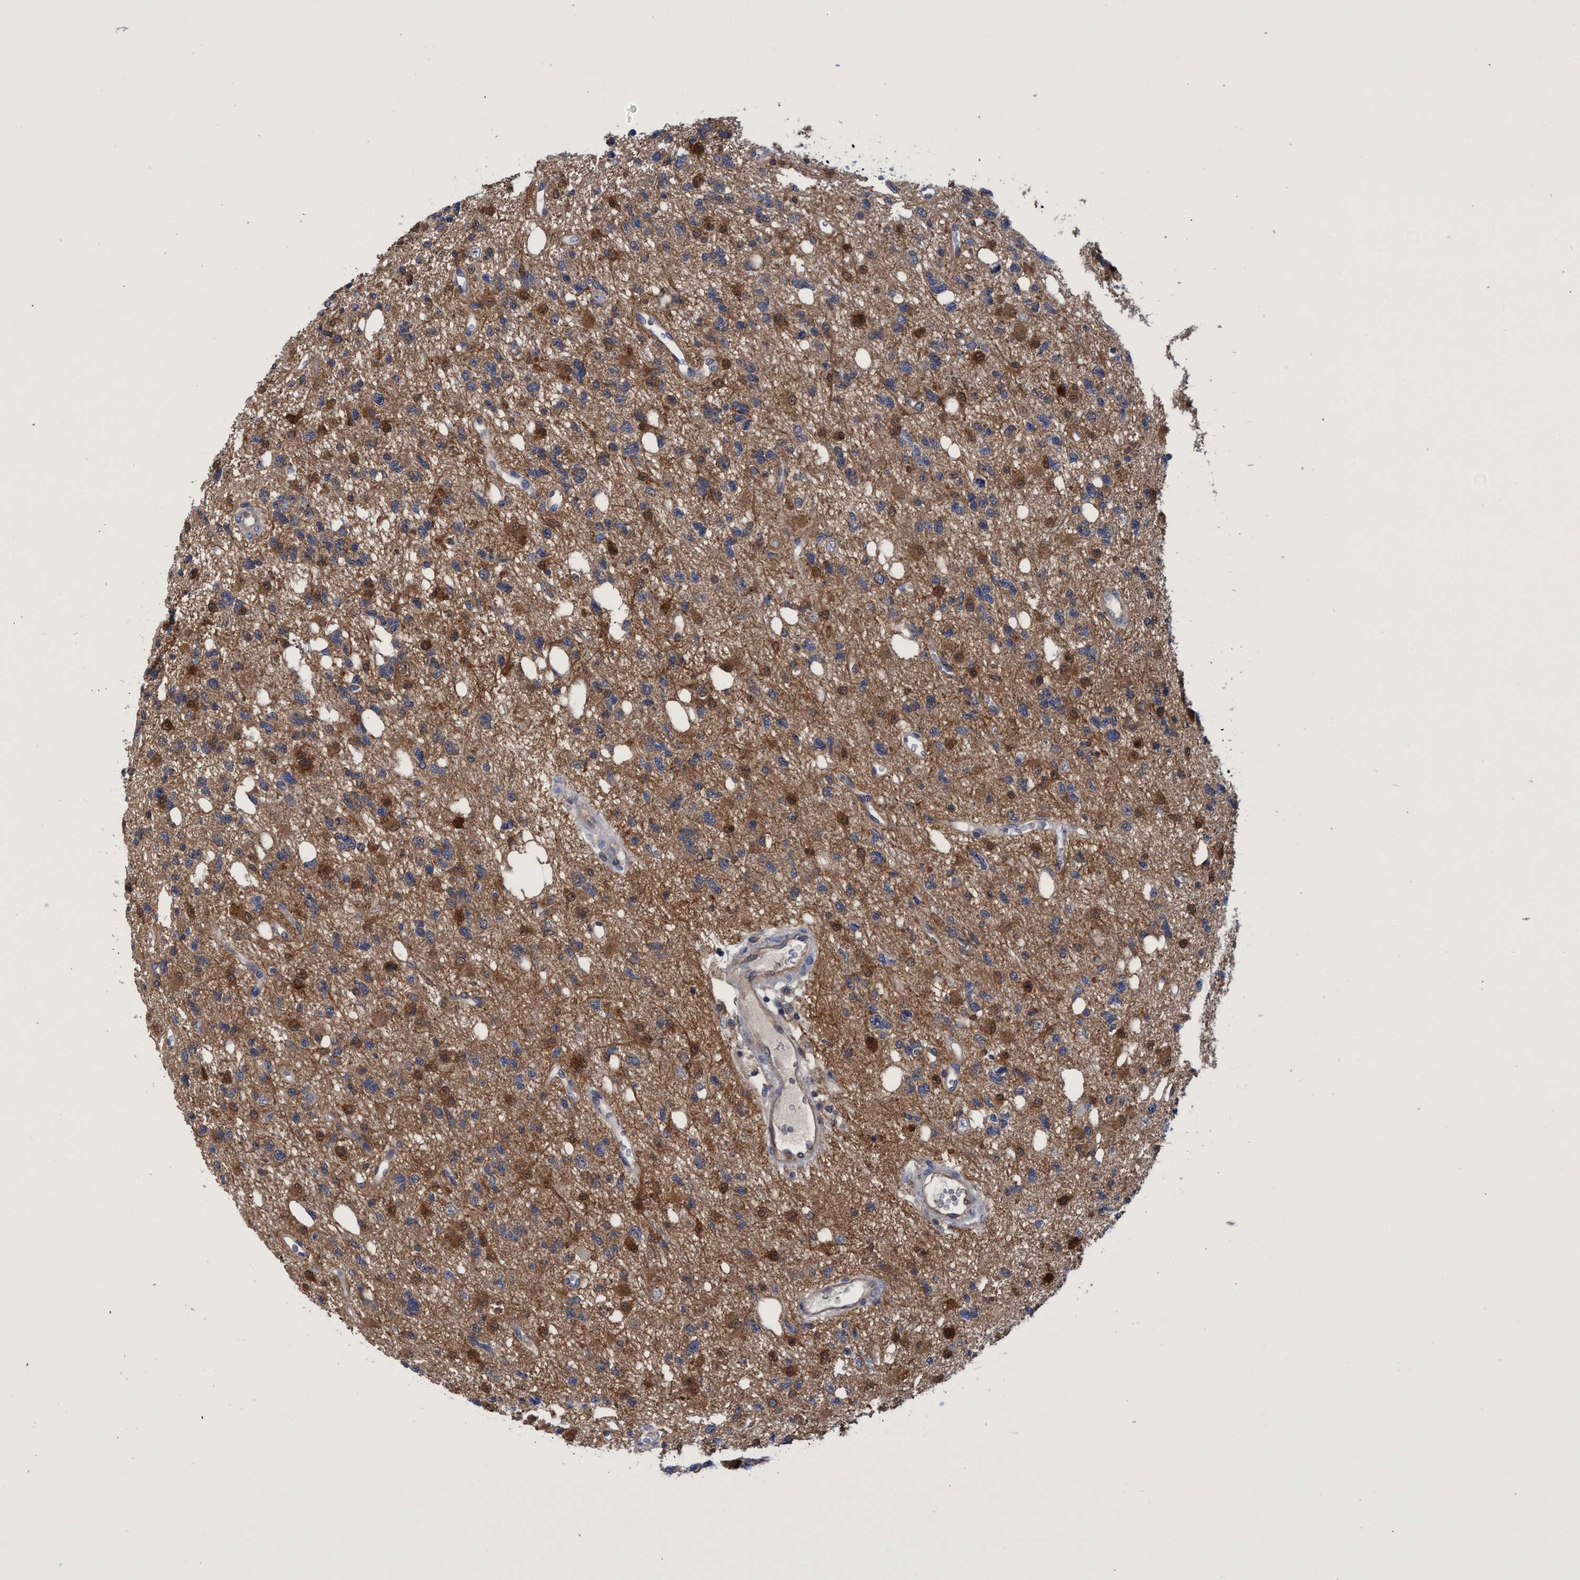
{"staining": {"intensity": "moderate", "quantity": "25%-75%", "location": "cytoplasmic/membranous"}, "tissue": "glioma", "cell_type": "Tumor cells", "image_type": "cancer", "snomed": [{"axis": "morphology", "description": "Glioma, malignant, High grade"}, {"axis": "topography", "description": "Brain"}], "caption": "An image of high-grade glioma (malignant) stained for a protein reveals moderate cytoplasmic/membranous brown staining in tumor cells. (DAB (3,3'-diaminobenzidine) IHC with brightfield microscopy, high magnification).", "gene": "PNPO", "patient": {"sex": "female", "age": 62}}